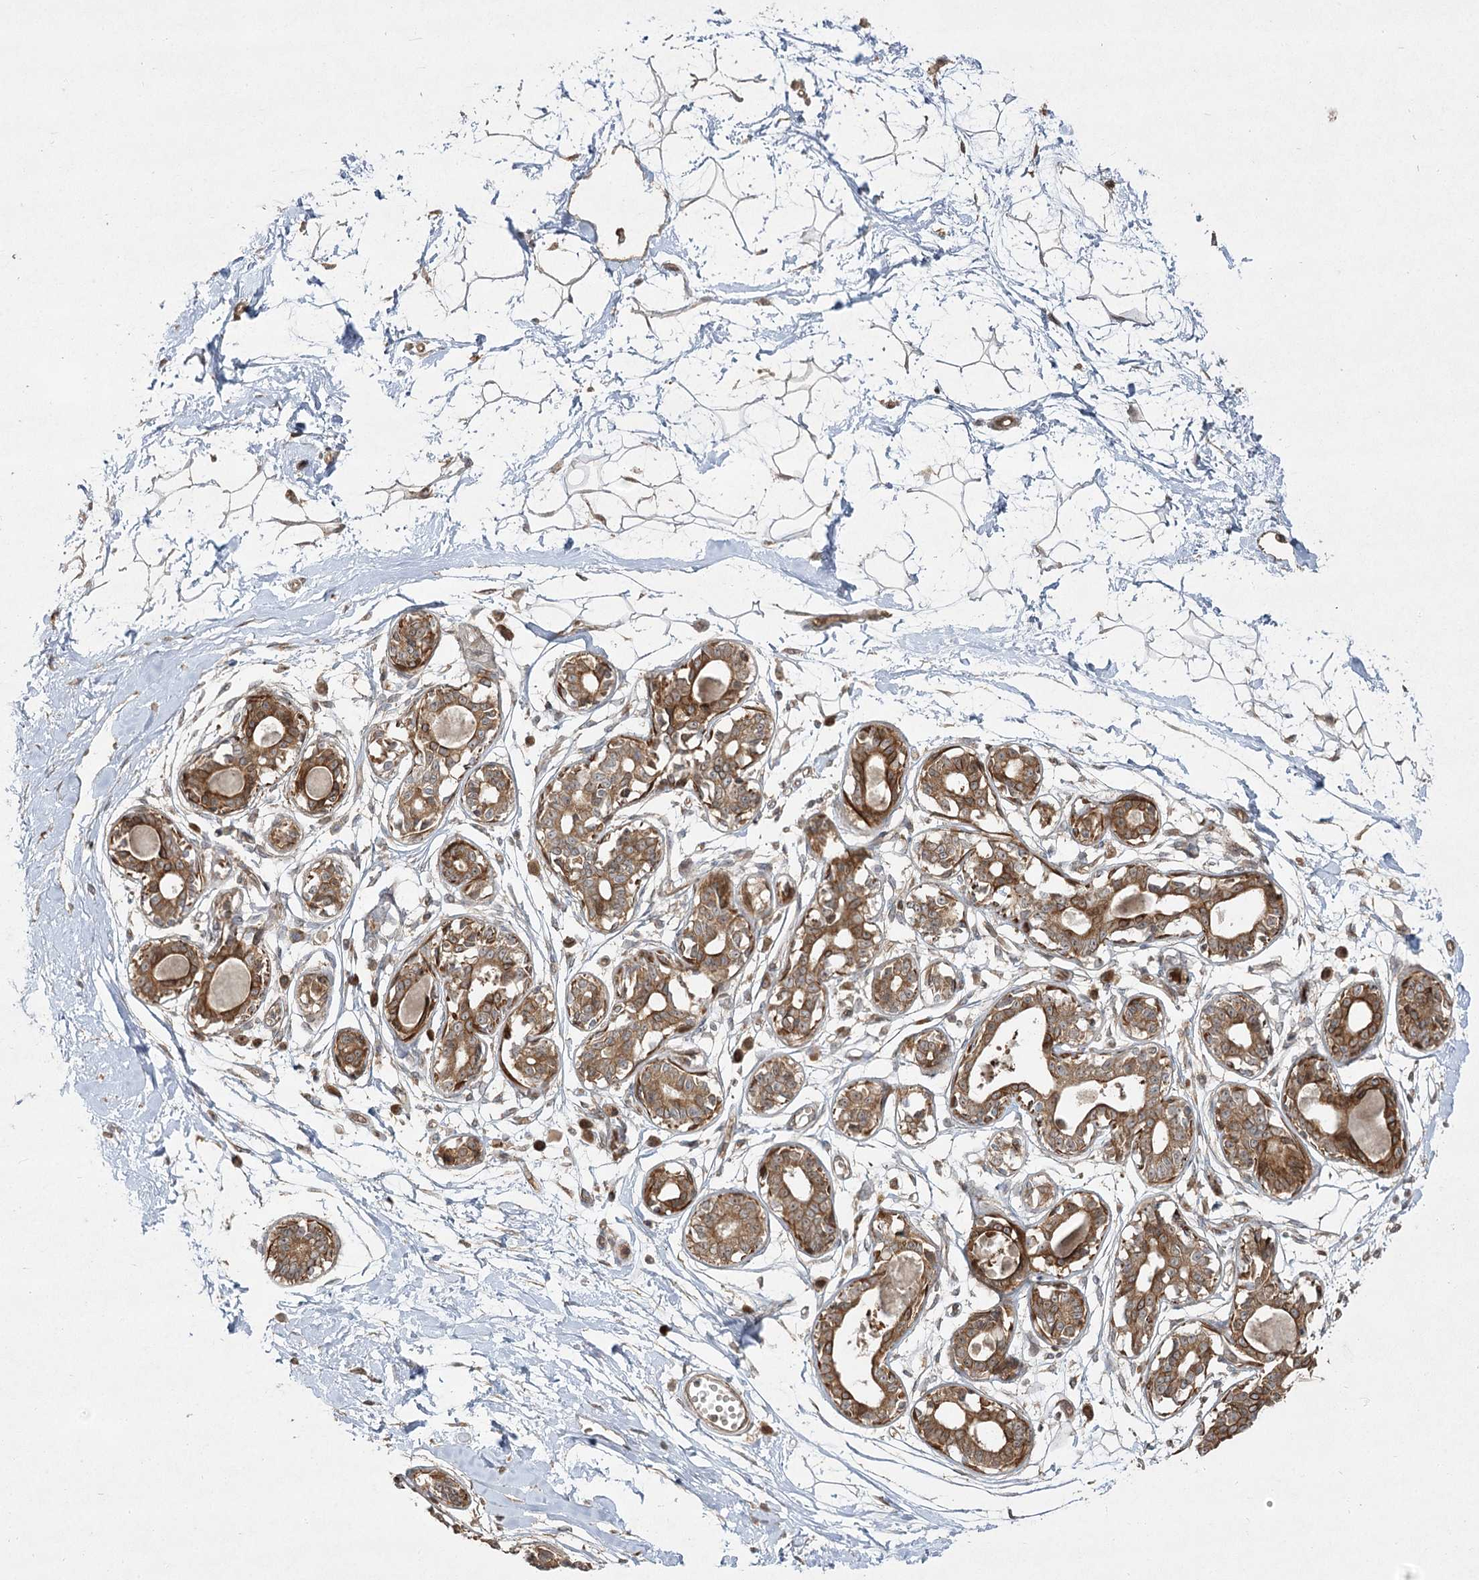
{"staining": {"intensity": "moderate", "quantity": ">75%", "location": "cytoplasmic/membranous"}, "tissue": "breast", "cell_type": "Adipocytes", "image_type": "normal", "snomed": [{"axis": "morphology", "description": "Normal tissue, NOS"}, {"axis": "topography", "description": "Breast"}], "caption": "Protein expression analysis of unremarkable breast exhibits moderate cytoplasmic/membranous positivity in approximately >75% of adipocytes.", "gene": "CPLANE1", "patient": {"sex": "female", "age": 45}}